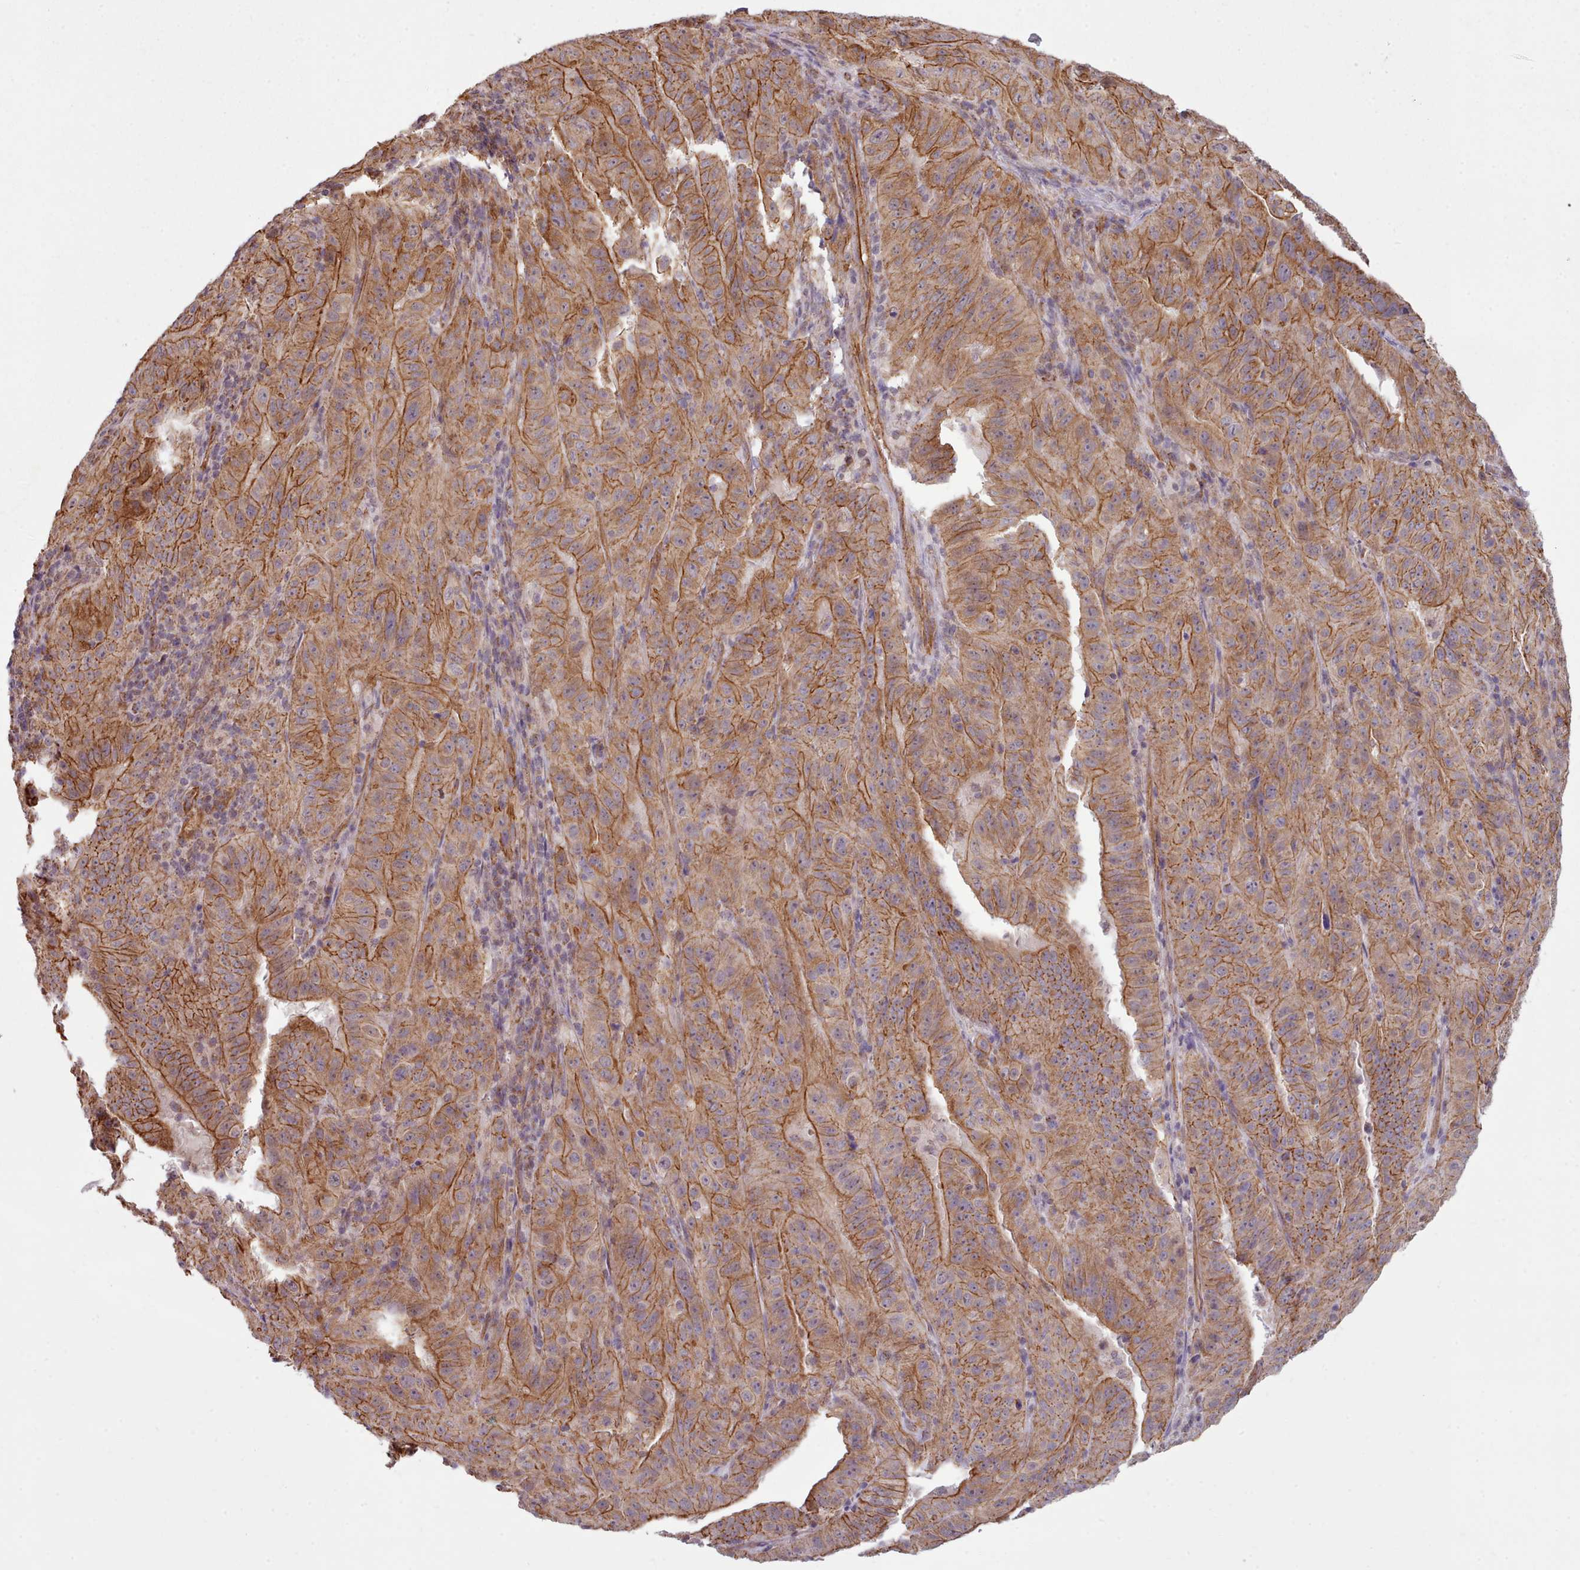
{"staining": {"intensity": "strong", "quantity": ">75%", "location": "cytoplasmic/membranous"}, "tissue": "pancreatic cancer", "cell_type": "Tumor cells", "image_type": "cancer", "snomed": [{"axis": "morphology", "description": "Adenocarcinoma, NOS"}, {"axis": "topography", "description": "Pancreas"}], "caption": "DAB (3,3'-diaminobenzidine) immunohistochemical staining of human pancreatic cancer (adenocarcinoma) demonstrates strong cytoplasmic/membranous protein positivity in approximately >75% of tumor cells.", "gene": "MRPL46", "patient": {"sex": "male", "age": 63}}